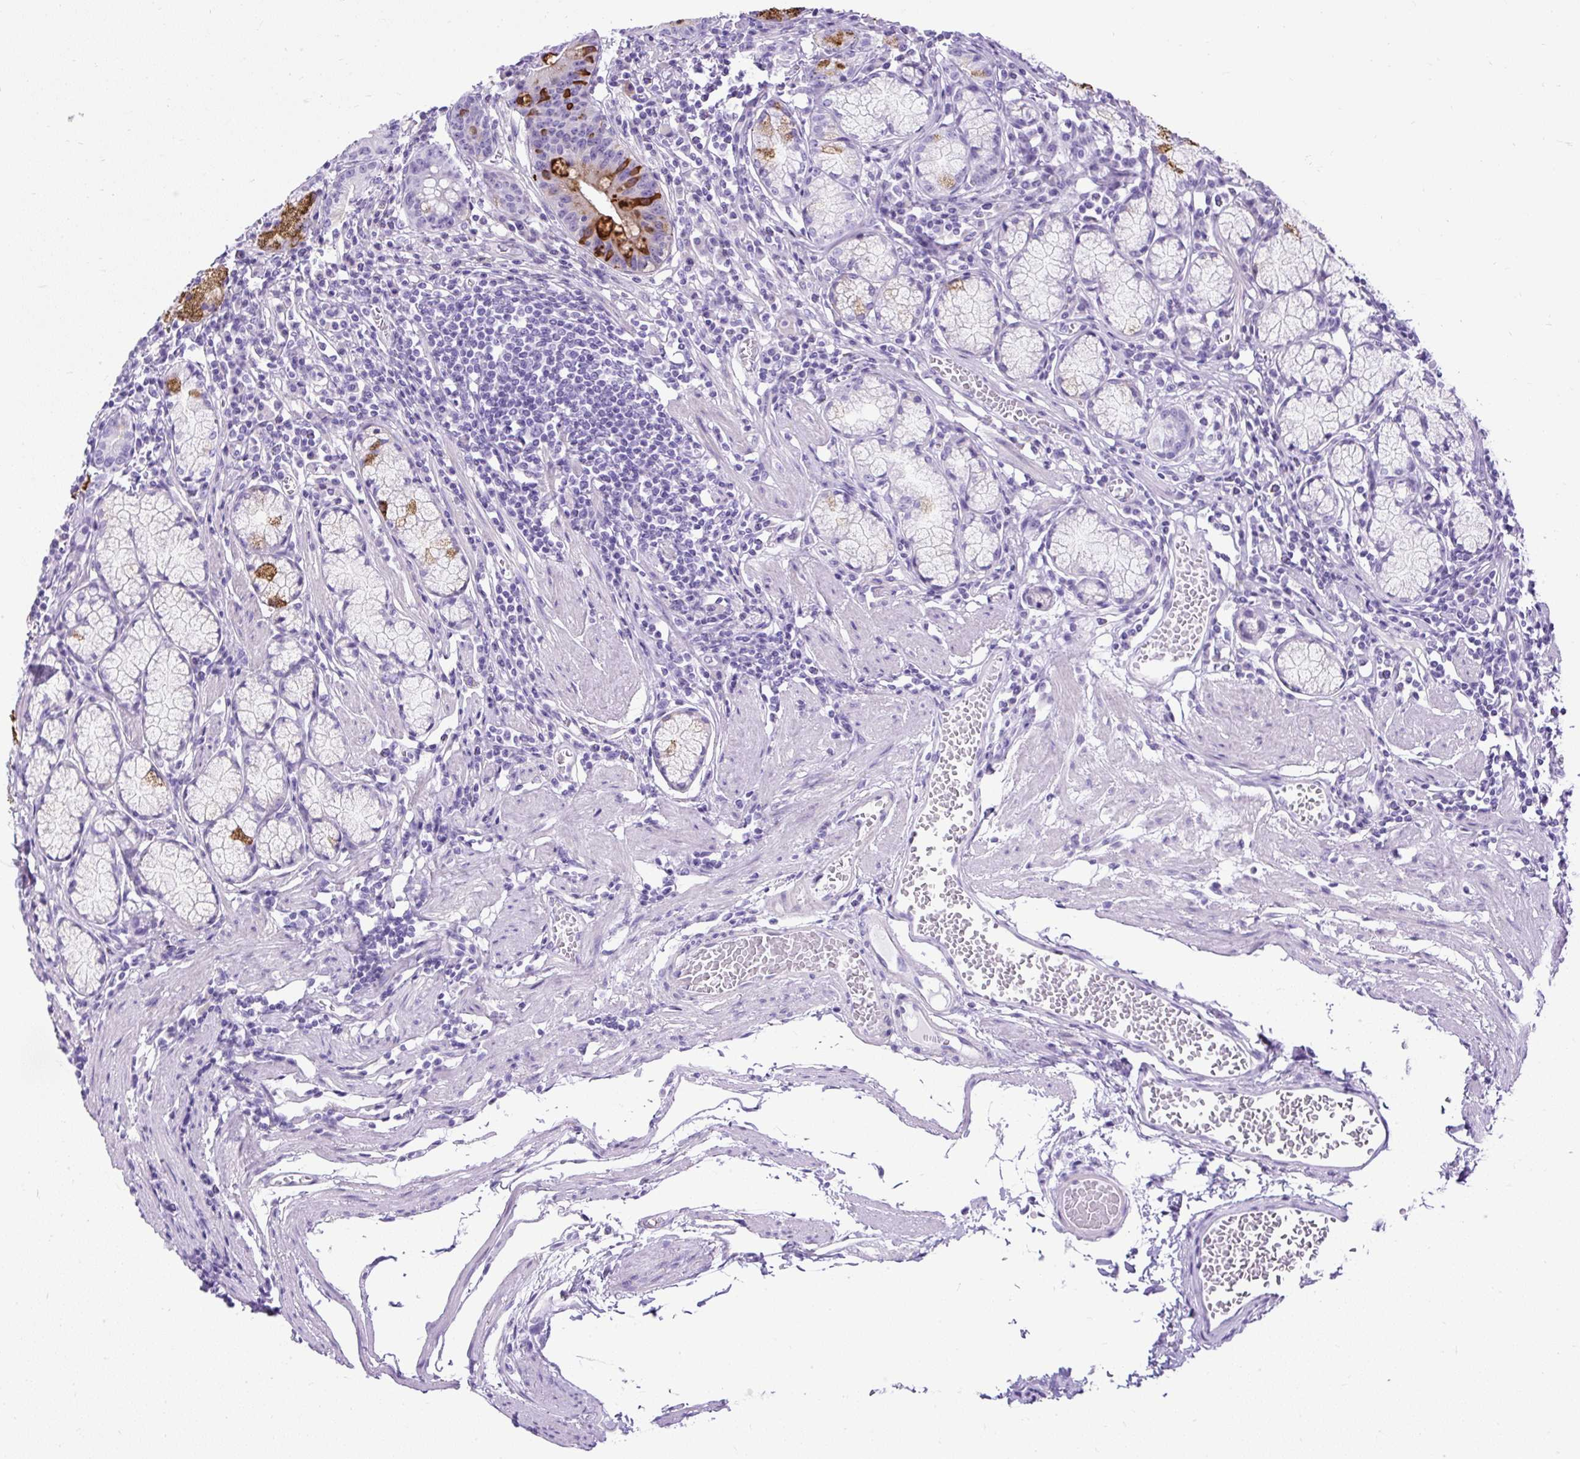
{"staining": {"intensity": "negative", "quantity": "none", "location": "none"}, "tissue": "stomach", "cell_type": "Glandular cells", "image_type": "normal", "snomed": [{"axis": "morphology", "description": "Normal tissue, NOS"}, {"axis": "topography", "description": "Stomach"}], "caption": "A high-resolution histopathology image shows IHC staining of normal stomach, which exhibits no significant positivity in glandular cells.", "gene": "UPP1", "patient": {"sex": "male", "age": 55}}